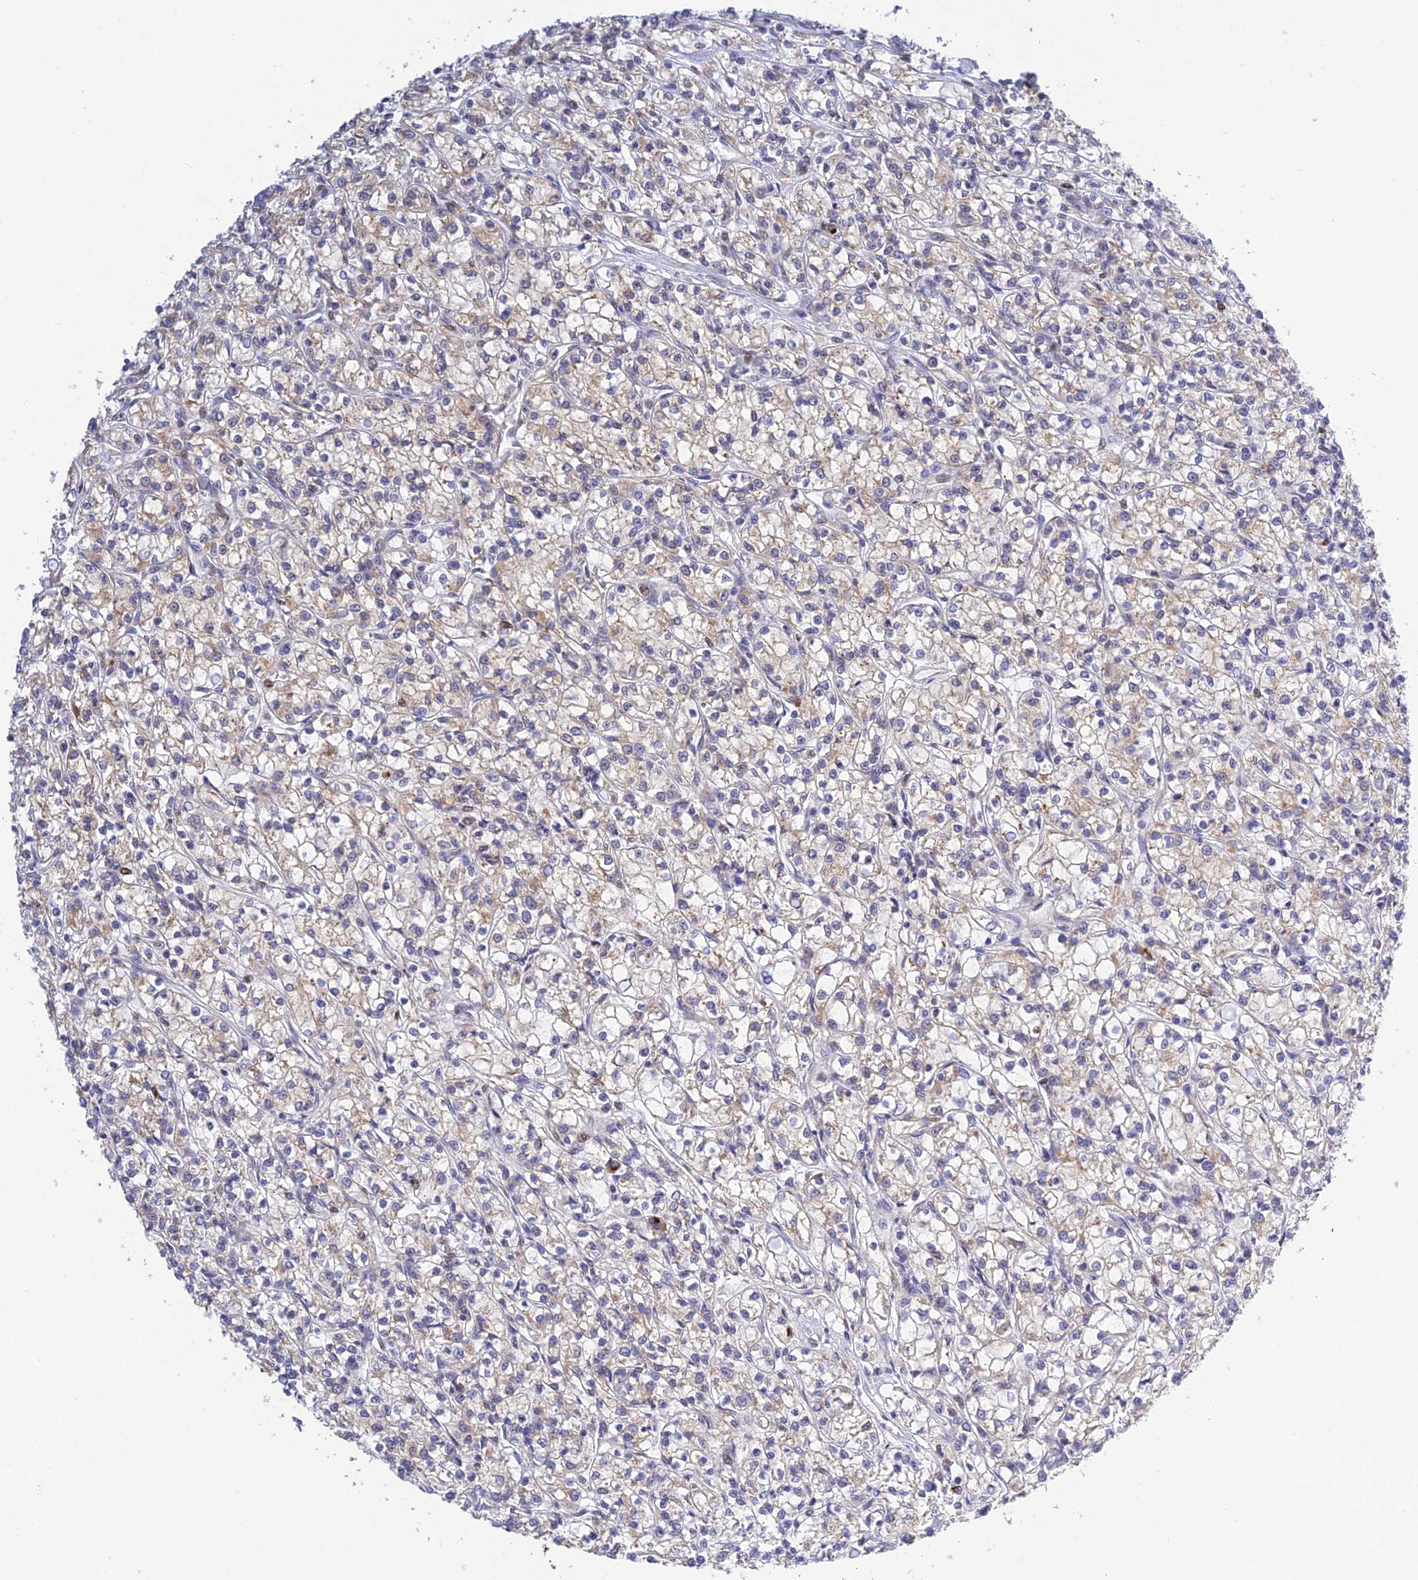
{"staining": {"intensity": "weak", "quantity": "25%-75%", "location": "cytoplasmic/membranous"}, "tissue": "renal cancer", "cell_type": "Tumor cells", "image_type": "cancer", "snomed": [{"axis": "morphology", "description": "Adenocarcinoma, NOS"}, {"axis": "topography", "description": "Kidney"}], "caption": "Weak cytoplasmic/membranous protein expression is present in approximately 25%-75% of tumor cells in renal adenocarcinoma.", "gene": "SNX17", "patient": {"sex": "female", "age": 59}}